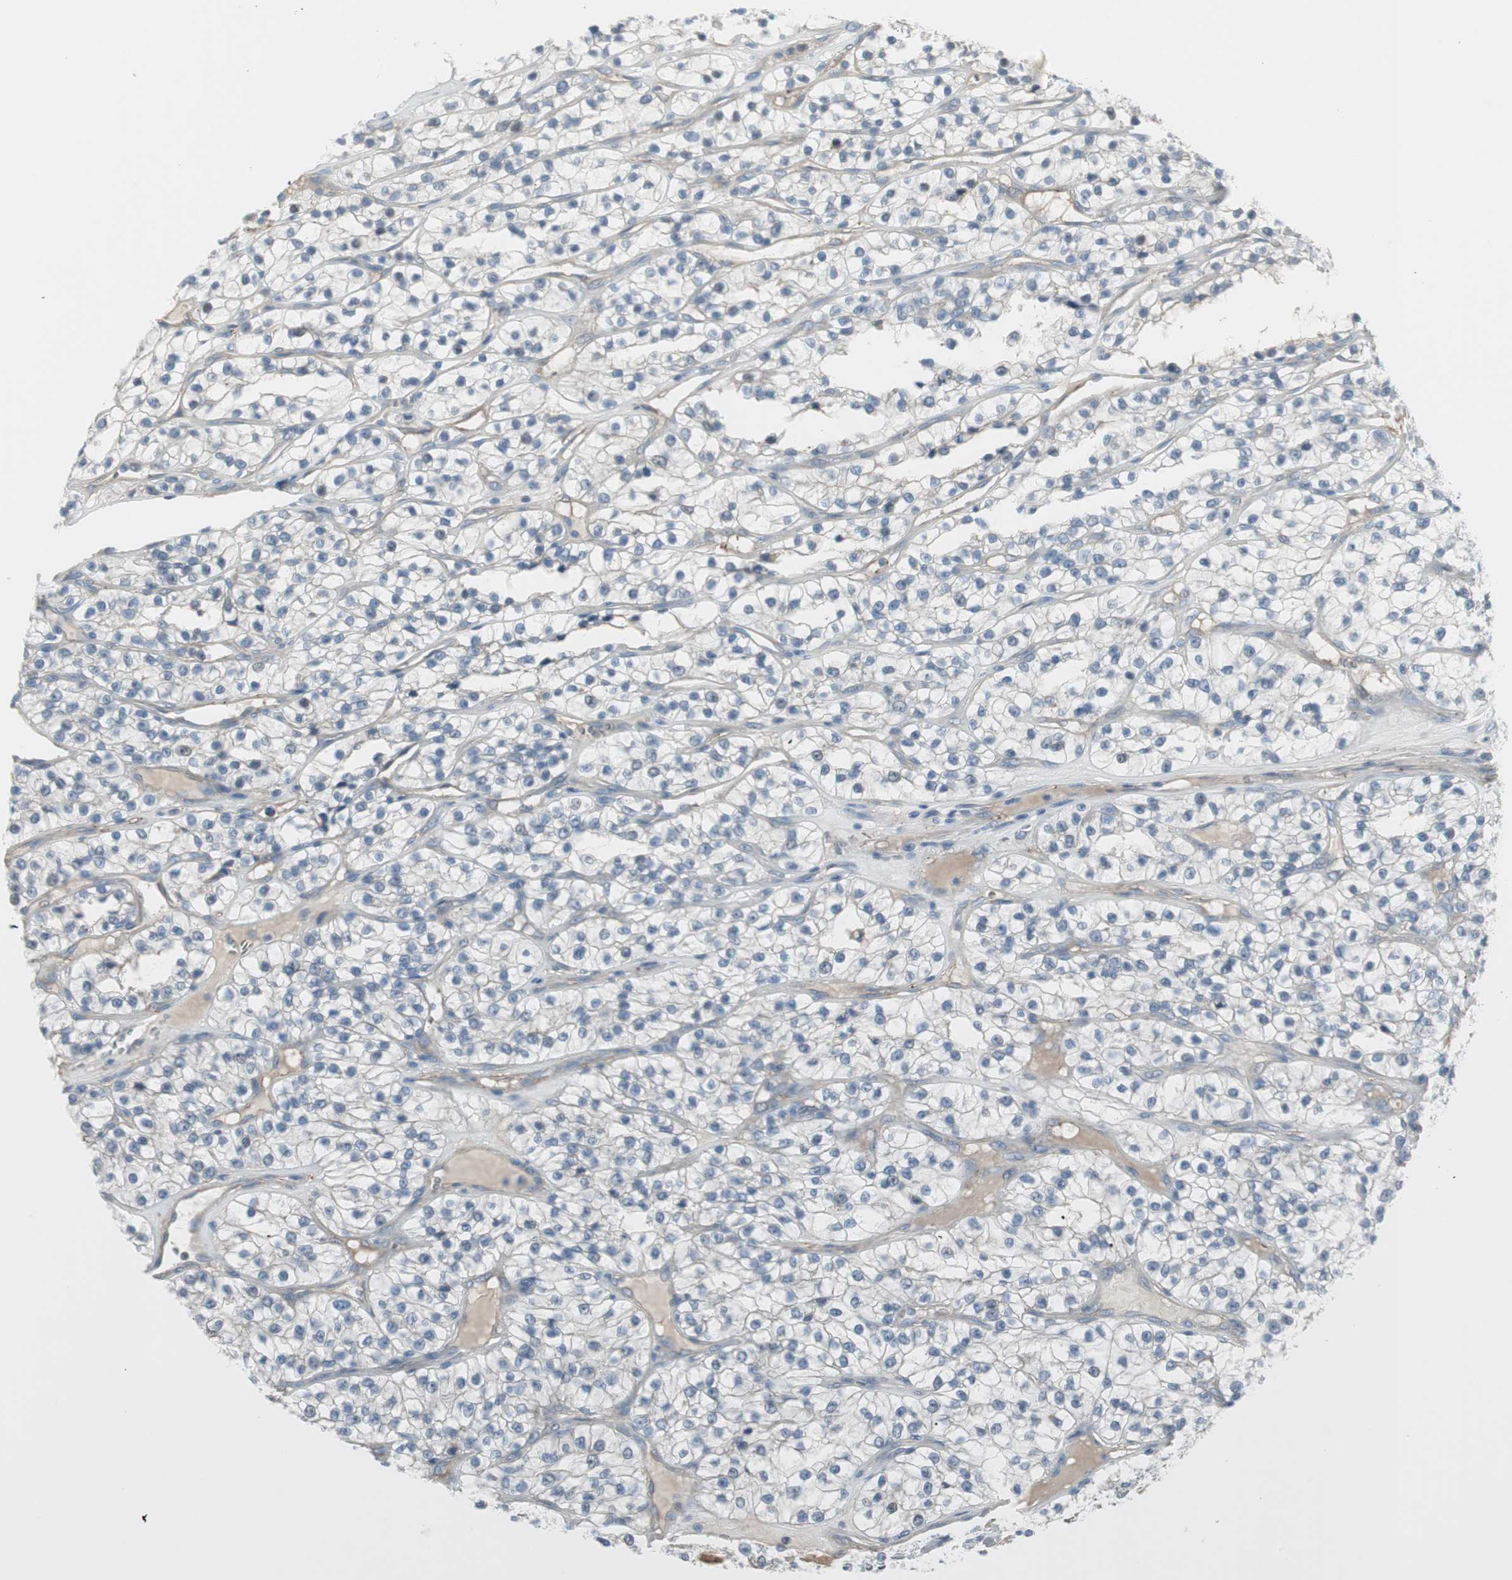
{"staining": {"intensity": "negative", "quantity": "none", "location": "none"}, "tissue": "renal cancer", "cell_type": "Tumor cells", "image_type": "cancer", "snomed": [{"axis": "morphology", "description": "Adenocarcinoma, NOS"}, {"axis": "topography", "description": "Kidney"}], "caption": "Immunohistochemical staining of renal adenocarcinoma exhibits no significant expression in tumor cells.", "gene": "CACNA2D1", "patient": {"sex": "female", "age": 57}}